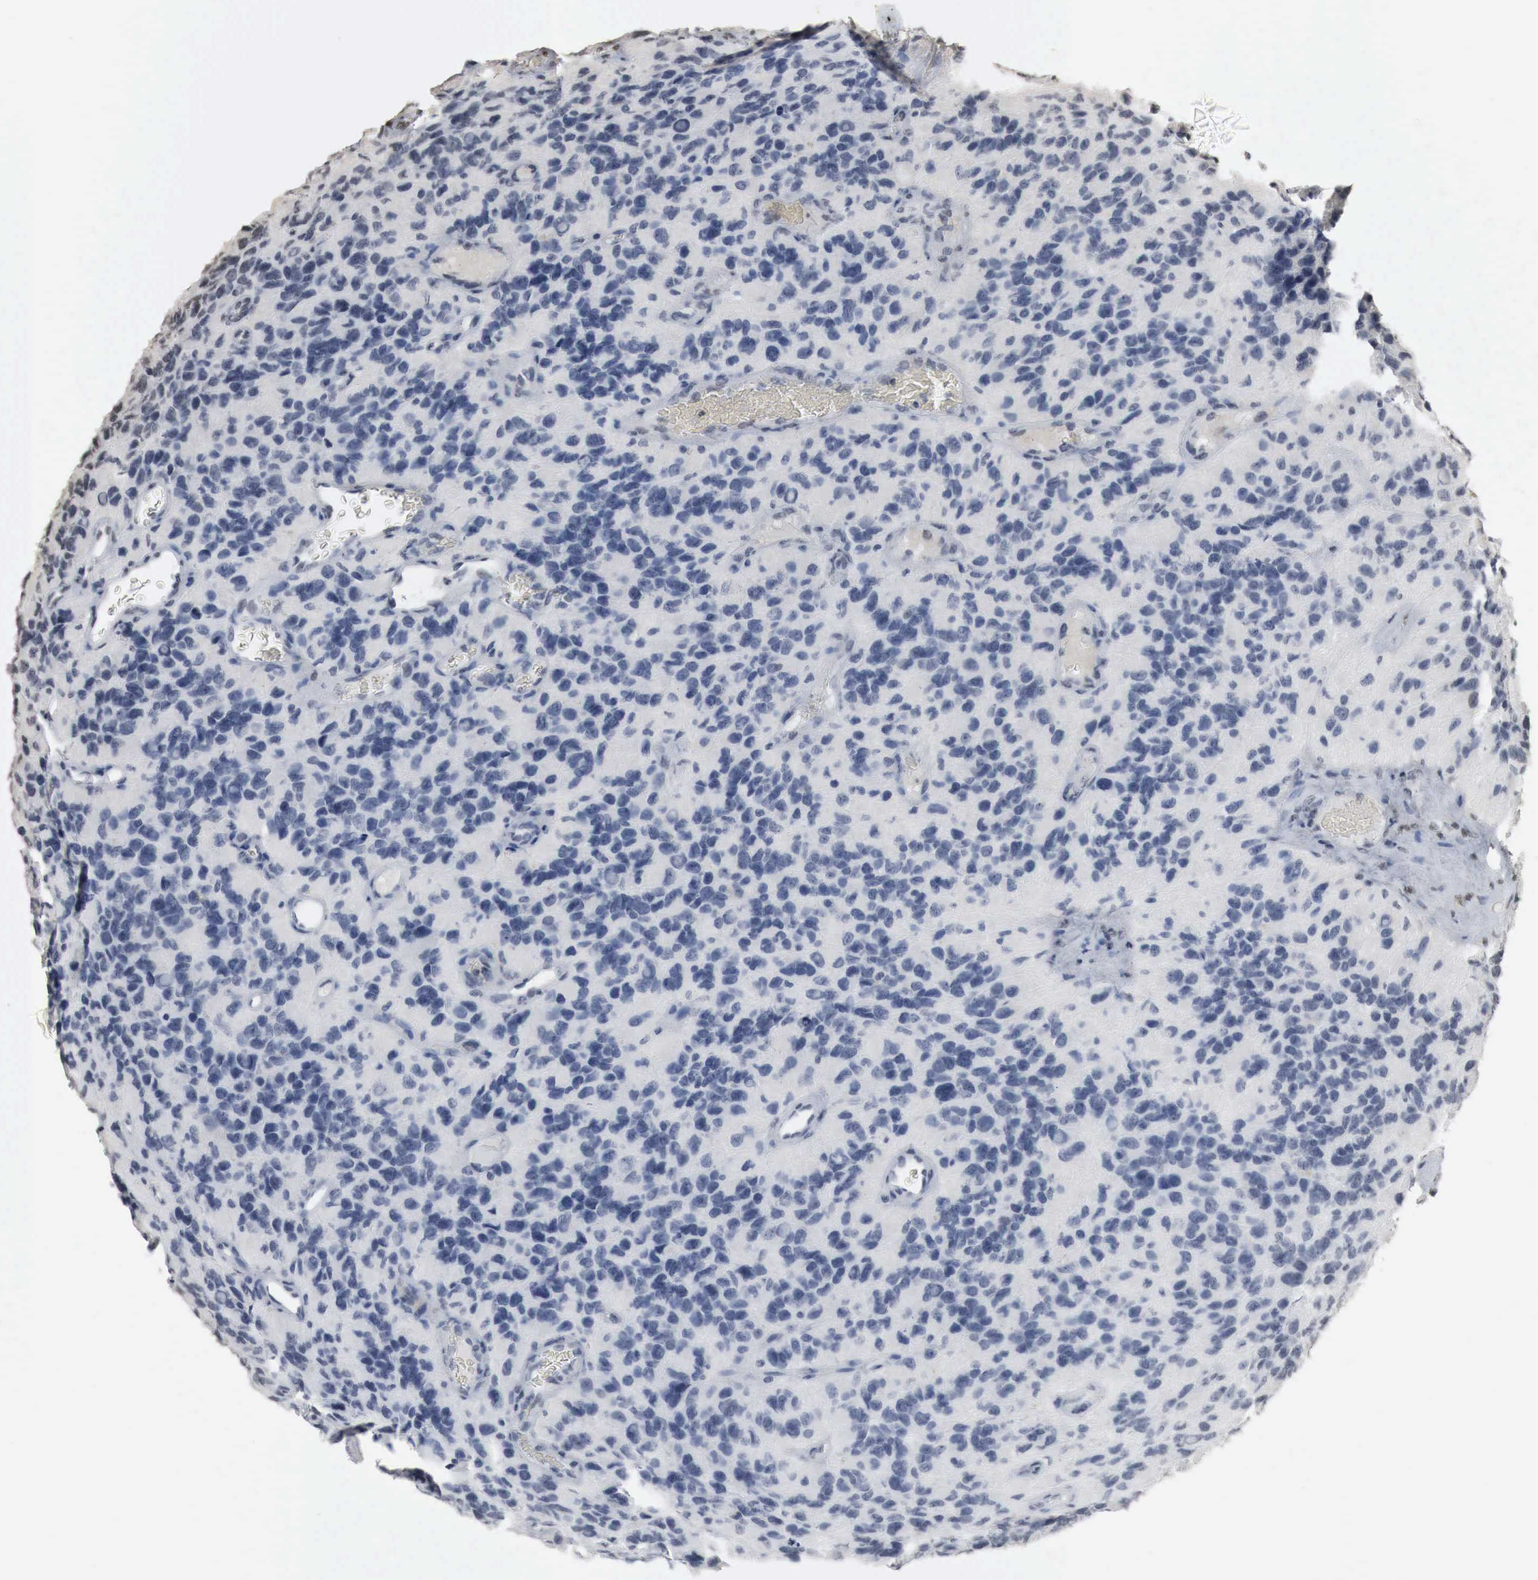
{"staining": {"intensity": "negative", "quantity": "none", "location": "none"}, "tissue": "glioma", "cell_type": "Tumor cells", "image_type": "cancer", "snomed": [{"axis": "morphology", "description": "Glioma, malignant, High grade"}, {"axis": "topography", "description": "Brain"}], "caption": "Protein analysis of glioma shows no significant positivity in tumor cells.", "gene": "ERBB4", "patient": {"sex": "male", "age": 77}}